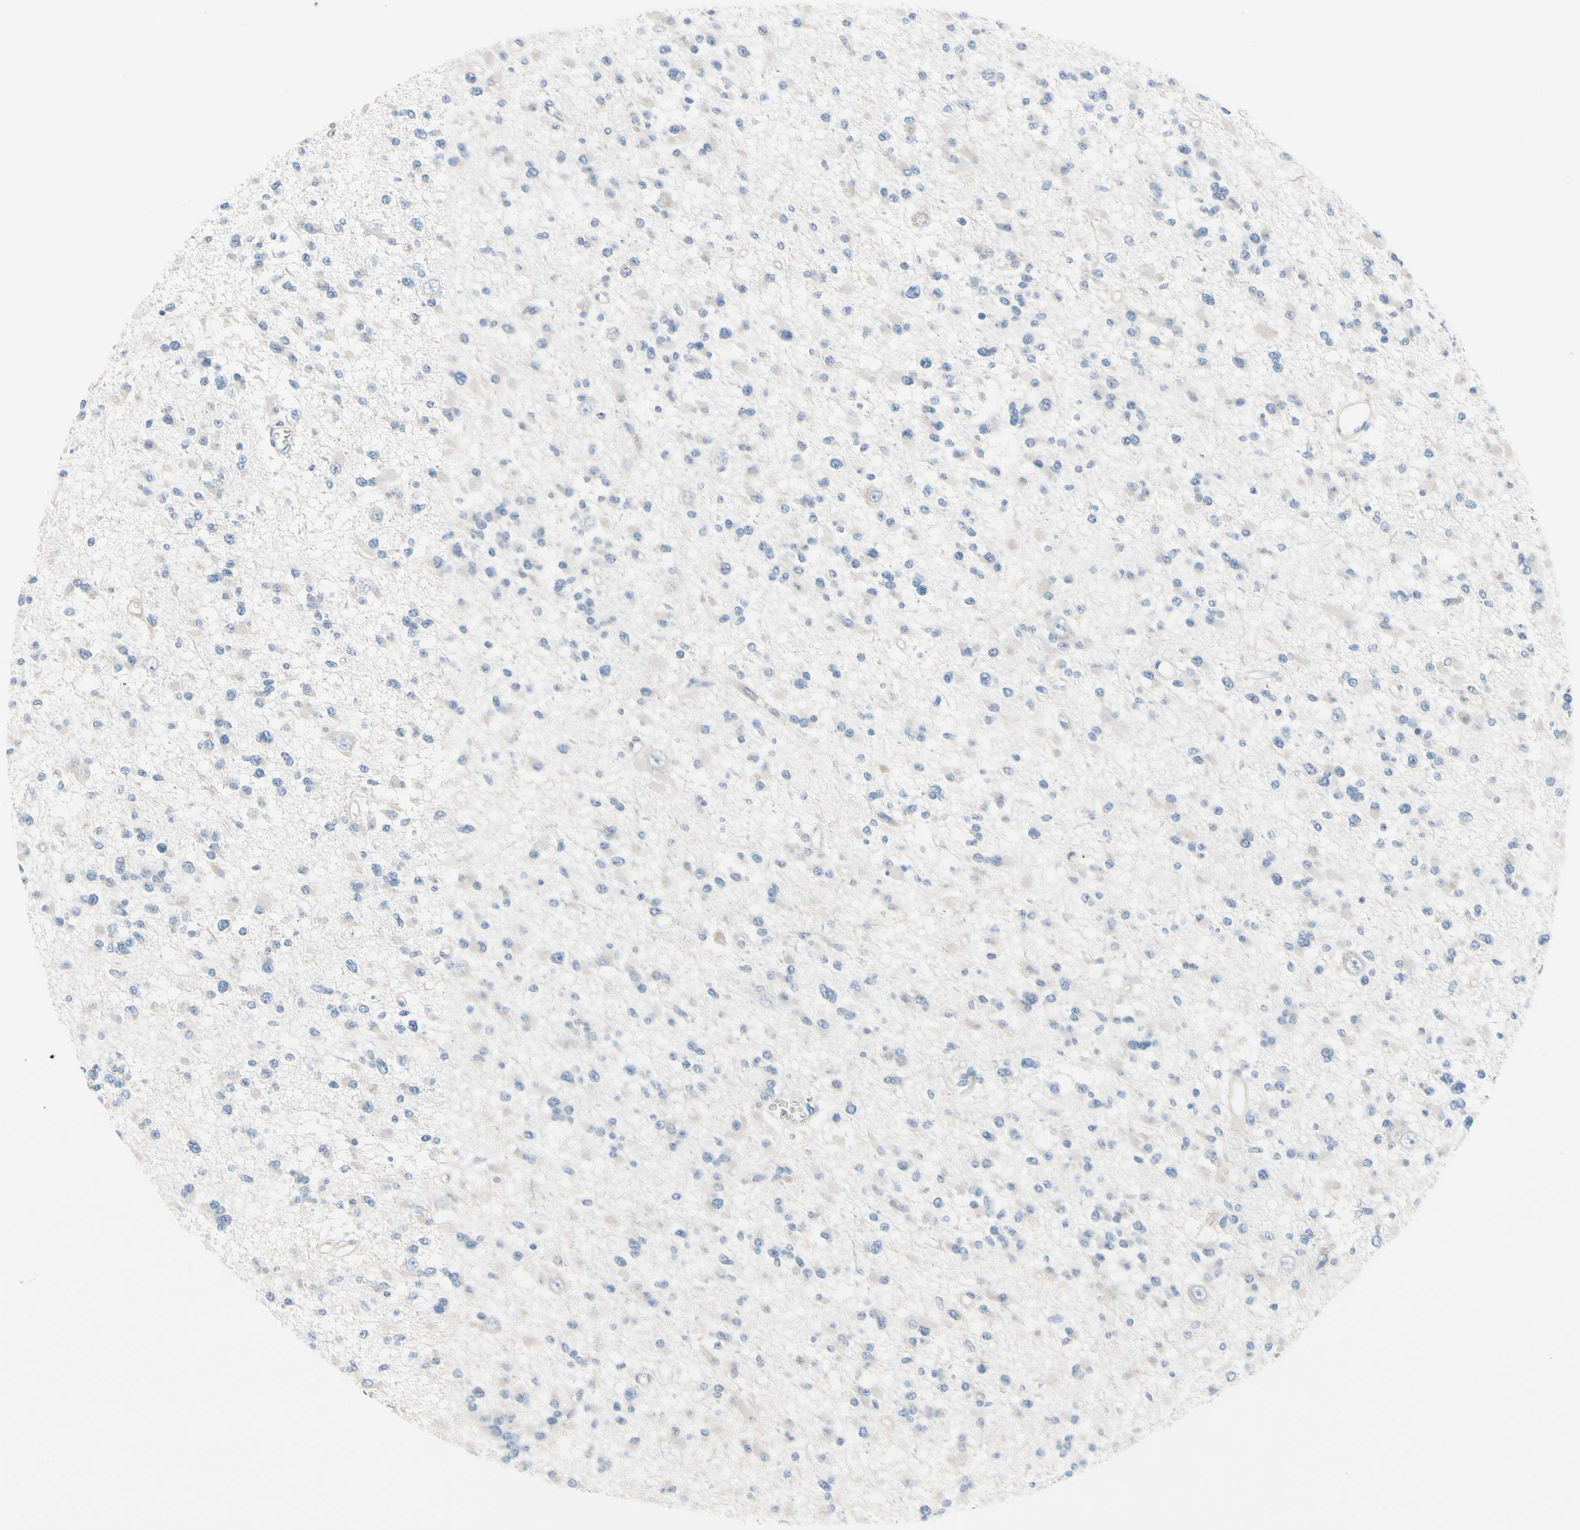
{"staining": {"intensity": "negative", "quantity": "none", "location": "none"}, "tissue": "glioma", "cell_type": "Tumor cells", "image_type": "cancer", "snomed": [{"axis": "morphology", "description": "Glioma, malignant, Low grade"}, {"axis": "topography", "description": "Brain"}], "caption": "Immunohistochemical staining of glioma exhibits no significant expression in tumor cells. (Brightfield microscopy of DAB IHC at high magnification).", "gene": "PGR", "patient": {"sex": "female", "age": 22}}